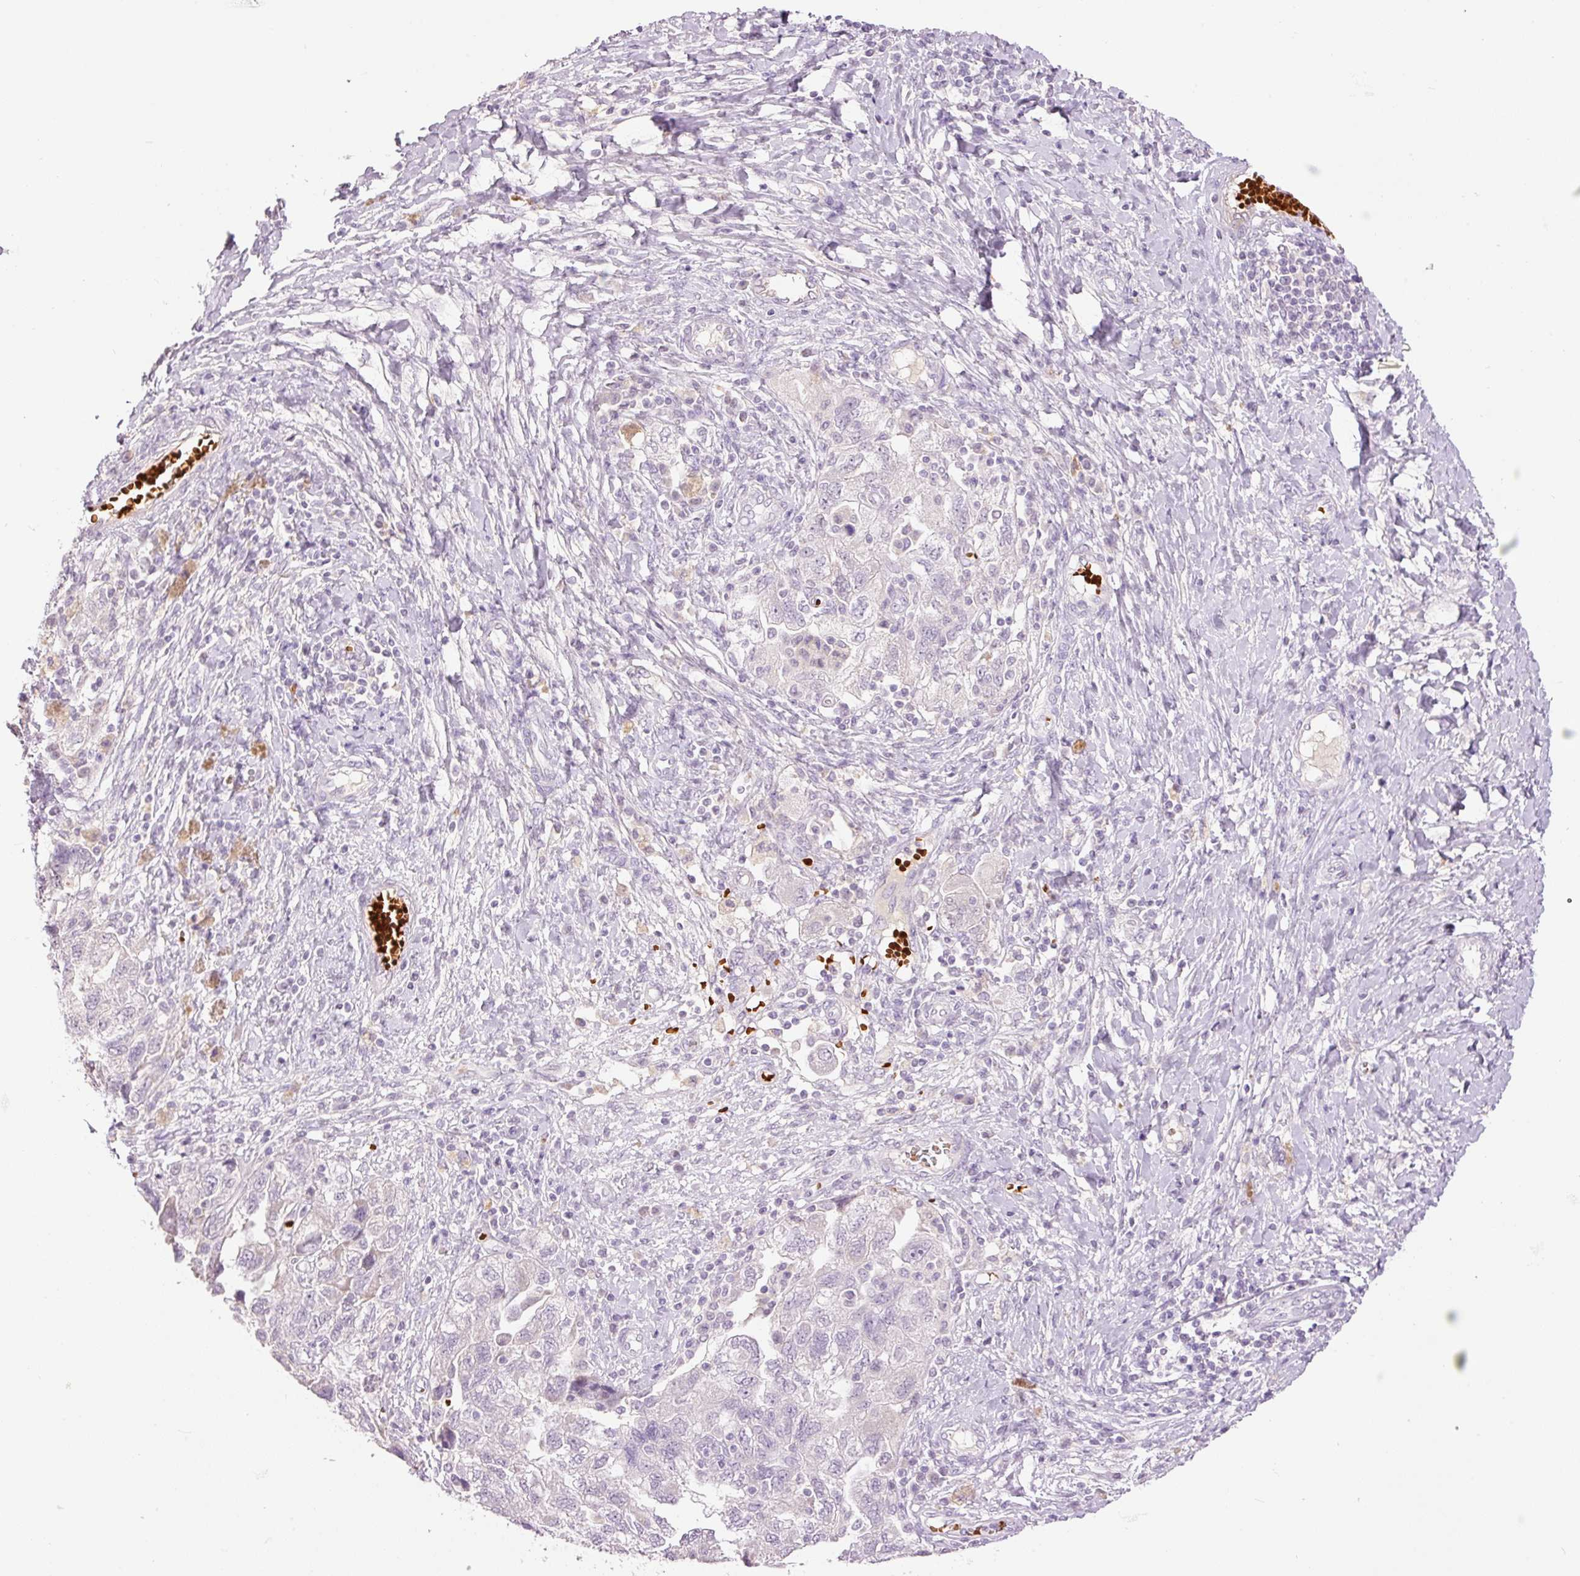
{"staining": {"intensity": "negative", "quantity": "none", "location": "none"}, "tissue": "ovarian cancer", "cell_type": "Tumor cells", "image_type": "cancer", "snomed": [{"axis": "morphology", "description": "Carcinoma, NOS"}, {"axis": "morphology", "description": "Cystadenocarcinoma, serous, NOS"}, {"axis": "topography", "description": "Ovary"}], "caption": "Human ovarian cancer stained for a protein using immunohistochemistry shows no expression in tumor cells.", "gene": "LY6G6D", "patient": {"sex": "female", "age": 69}}